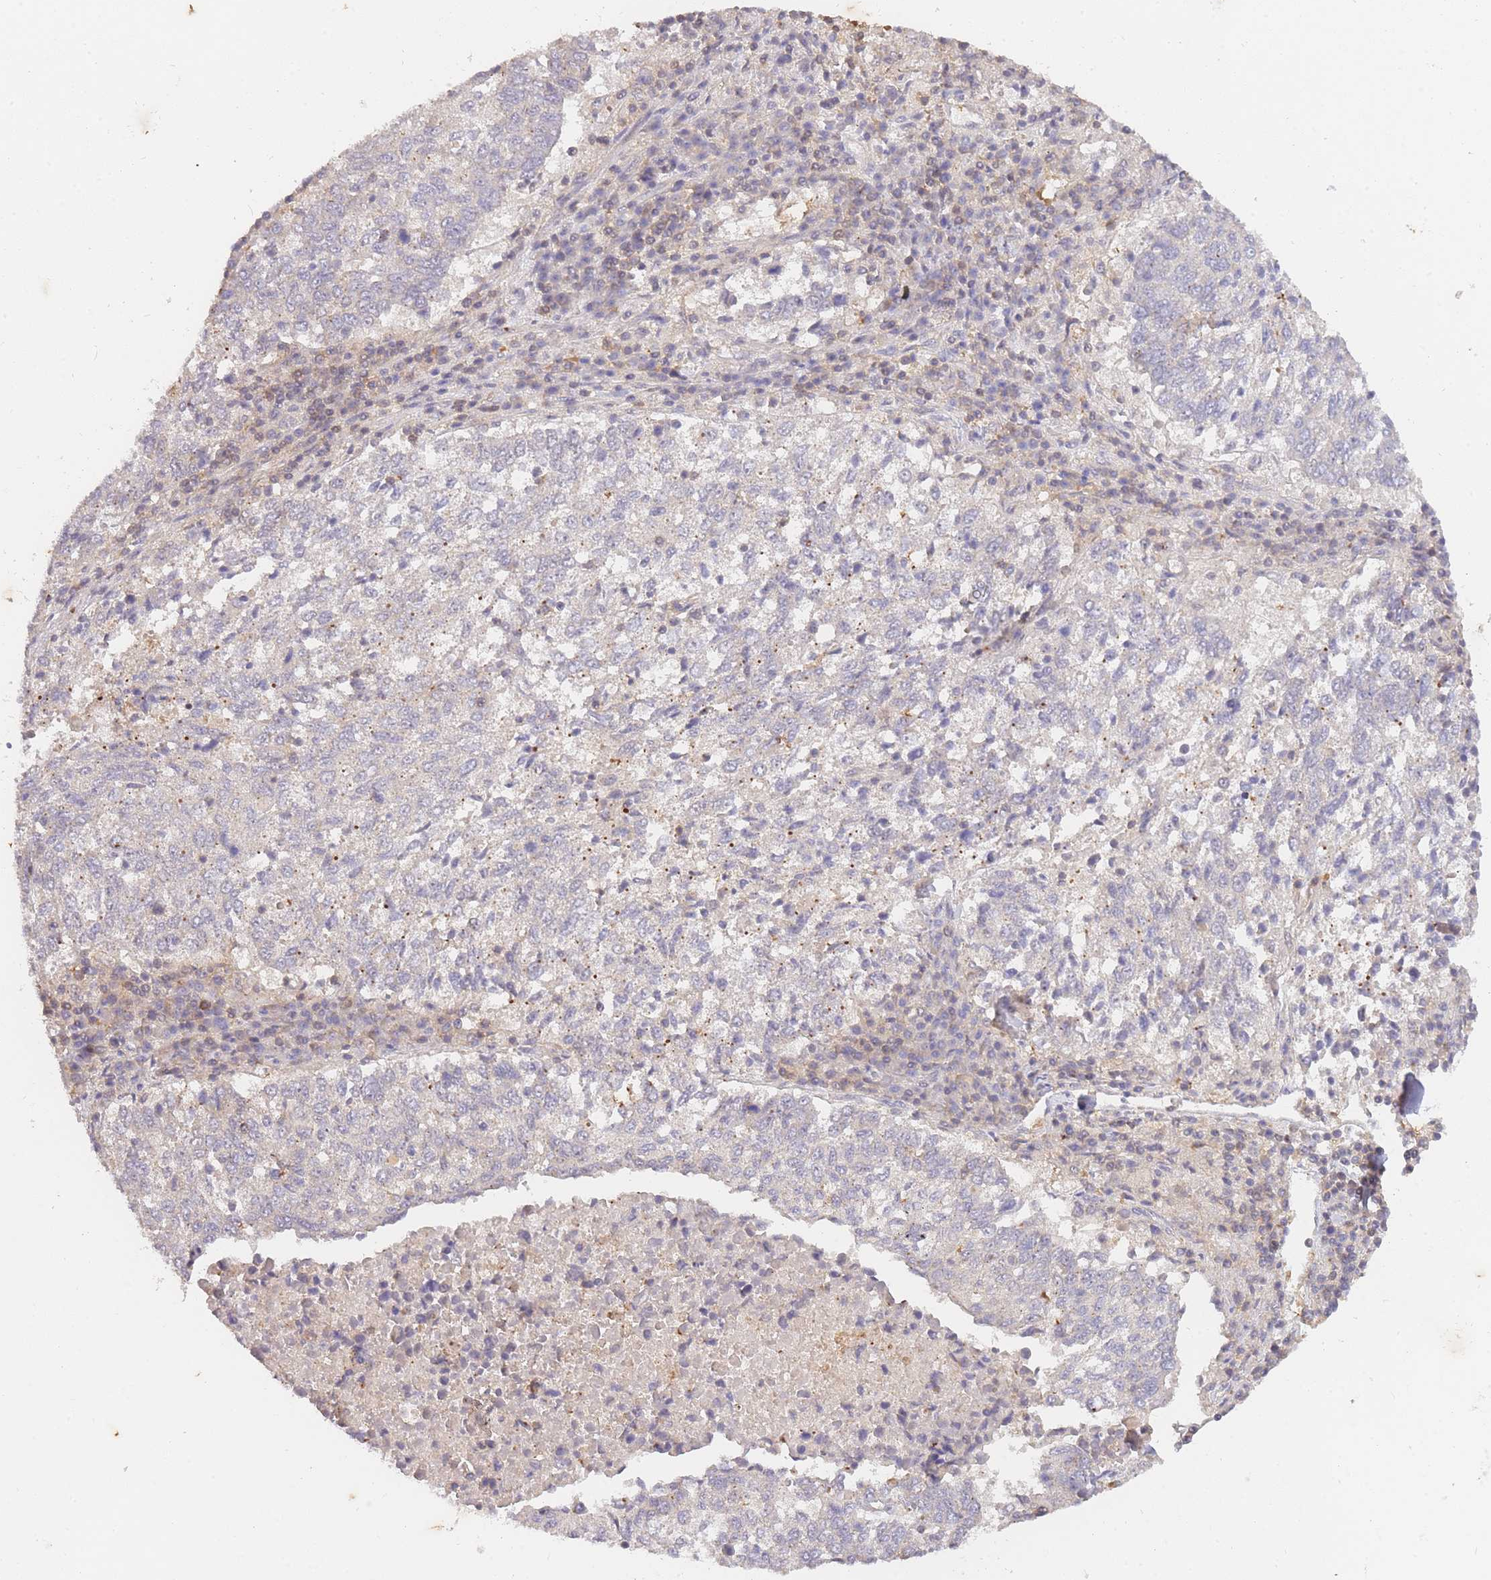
{"staining": {"intensity": "negative", "quantity": "none", "location": "none"}, "tissue": "lung cancer", "cell_type": "Tumor cells", "image_type": "cancer", "snomed": [{"axis": "morphology", "description": "Squamous cell carcinoma, NOS"}, {"axis": "topography", "description": "Lung"}], "caption": "IHC micrograph of squamous cell carcinoma (lung) stained for a protein (brown), which shows no staining in tumor cells.", "gene": "ST8SIA4", "patient": {"sex": "male", "age": 73}}